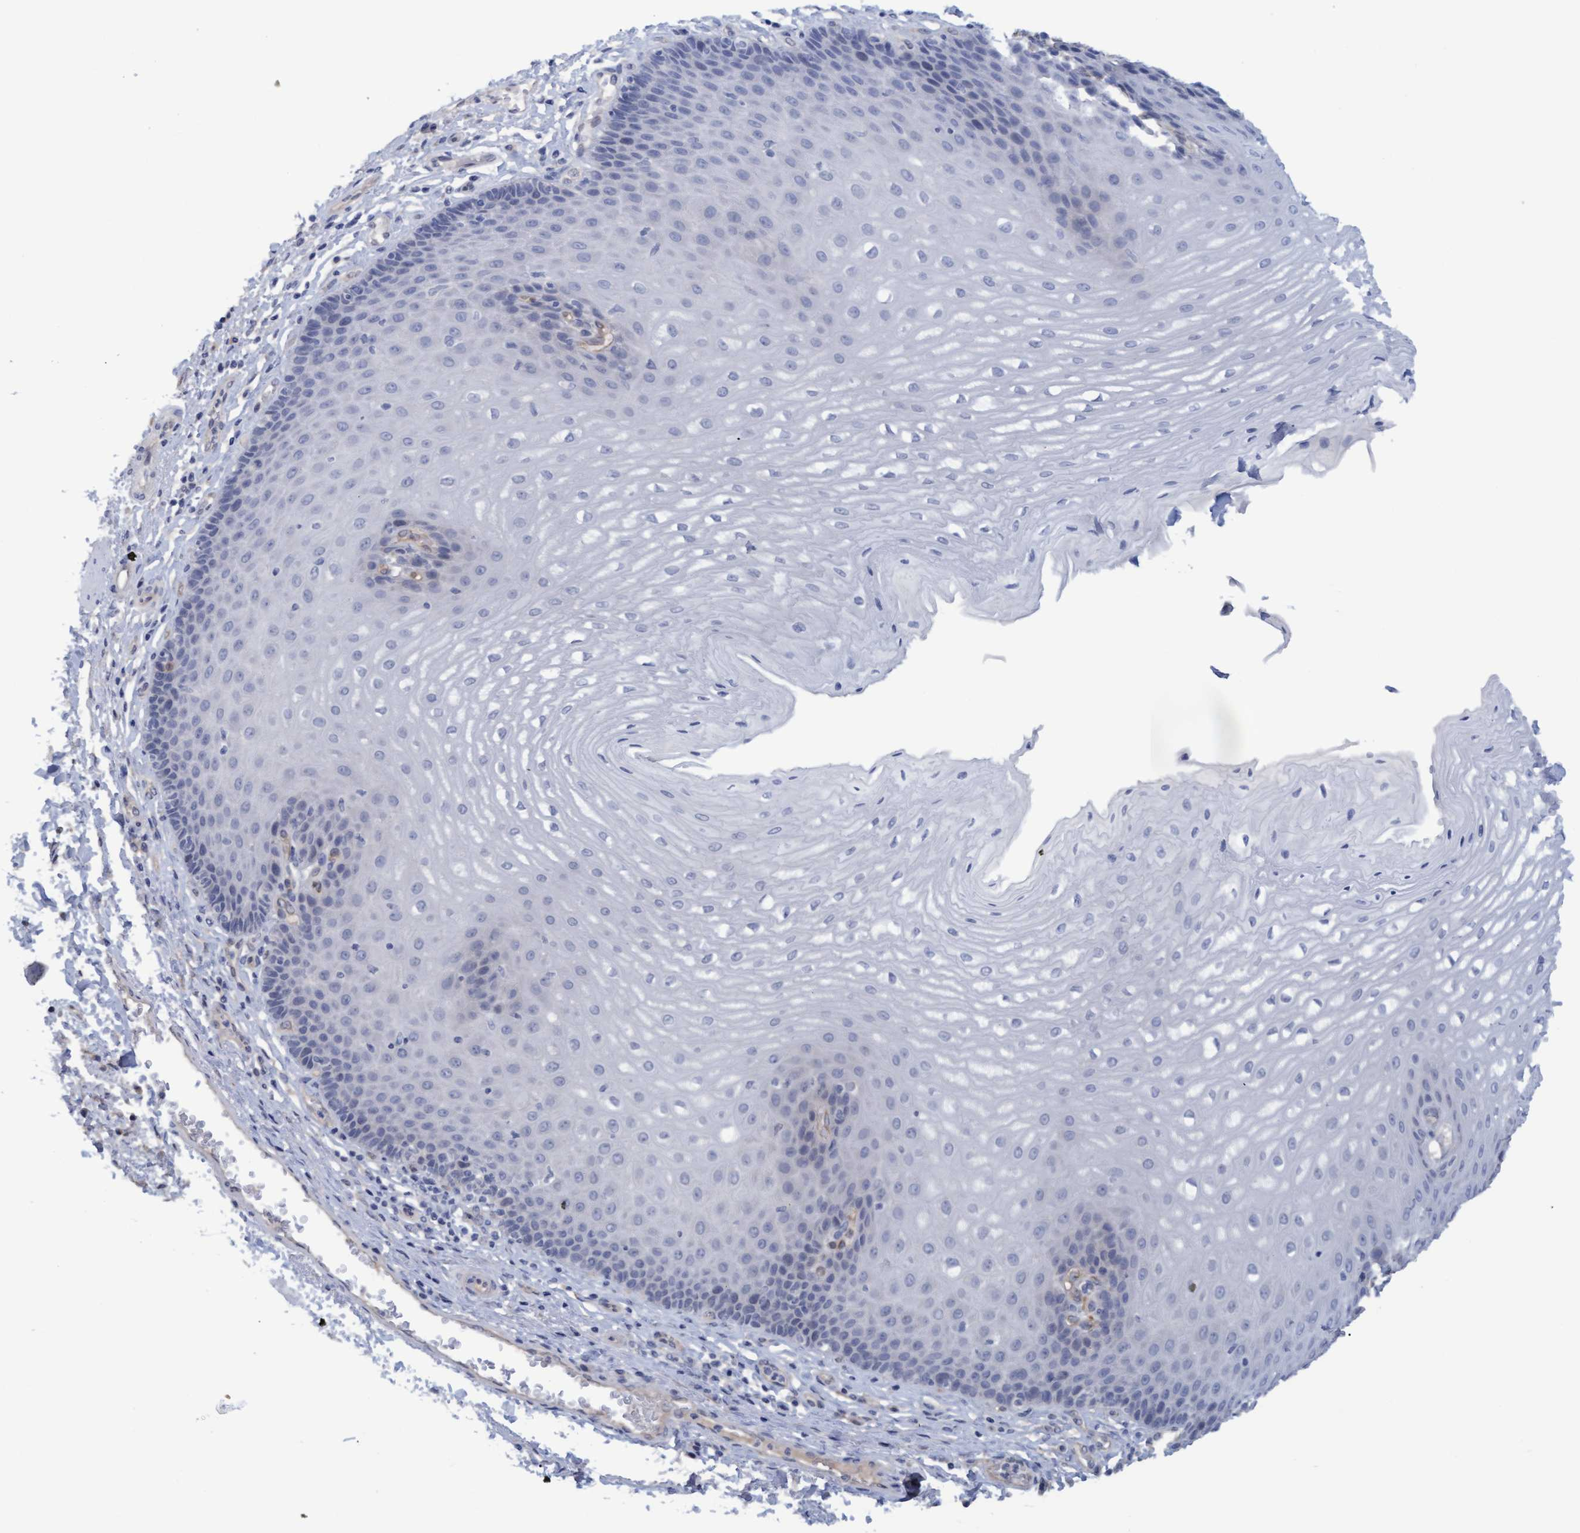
{"staining": {"intensity": "negative", "quantity": "none", "location": "none"}, "tissue": "esophagus", "cell_type": "Squamous epithelial cells", "image_type": "normal", "snomed": [{"axis": "morphology", "description": "Normal tissue, NOS"}, {"axis": "topography", "description": "Esophagus"}], "caption": "The photomicrograph displays no significant staining in squamous epithelial cells of esophagus. (DAB immunohistochemistry (IHC) visualized using brightfield microscopy, high magnification).", "gene": "STXBP1", "patient": {"sex": "male", "age": 54}}